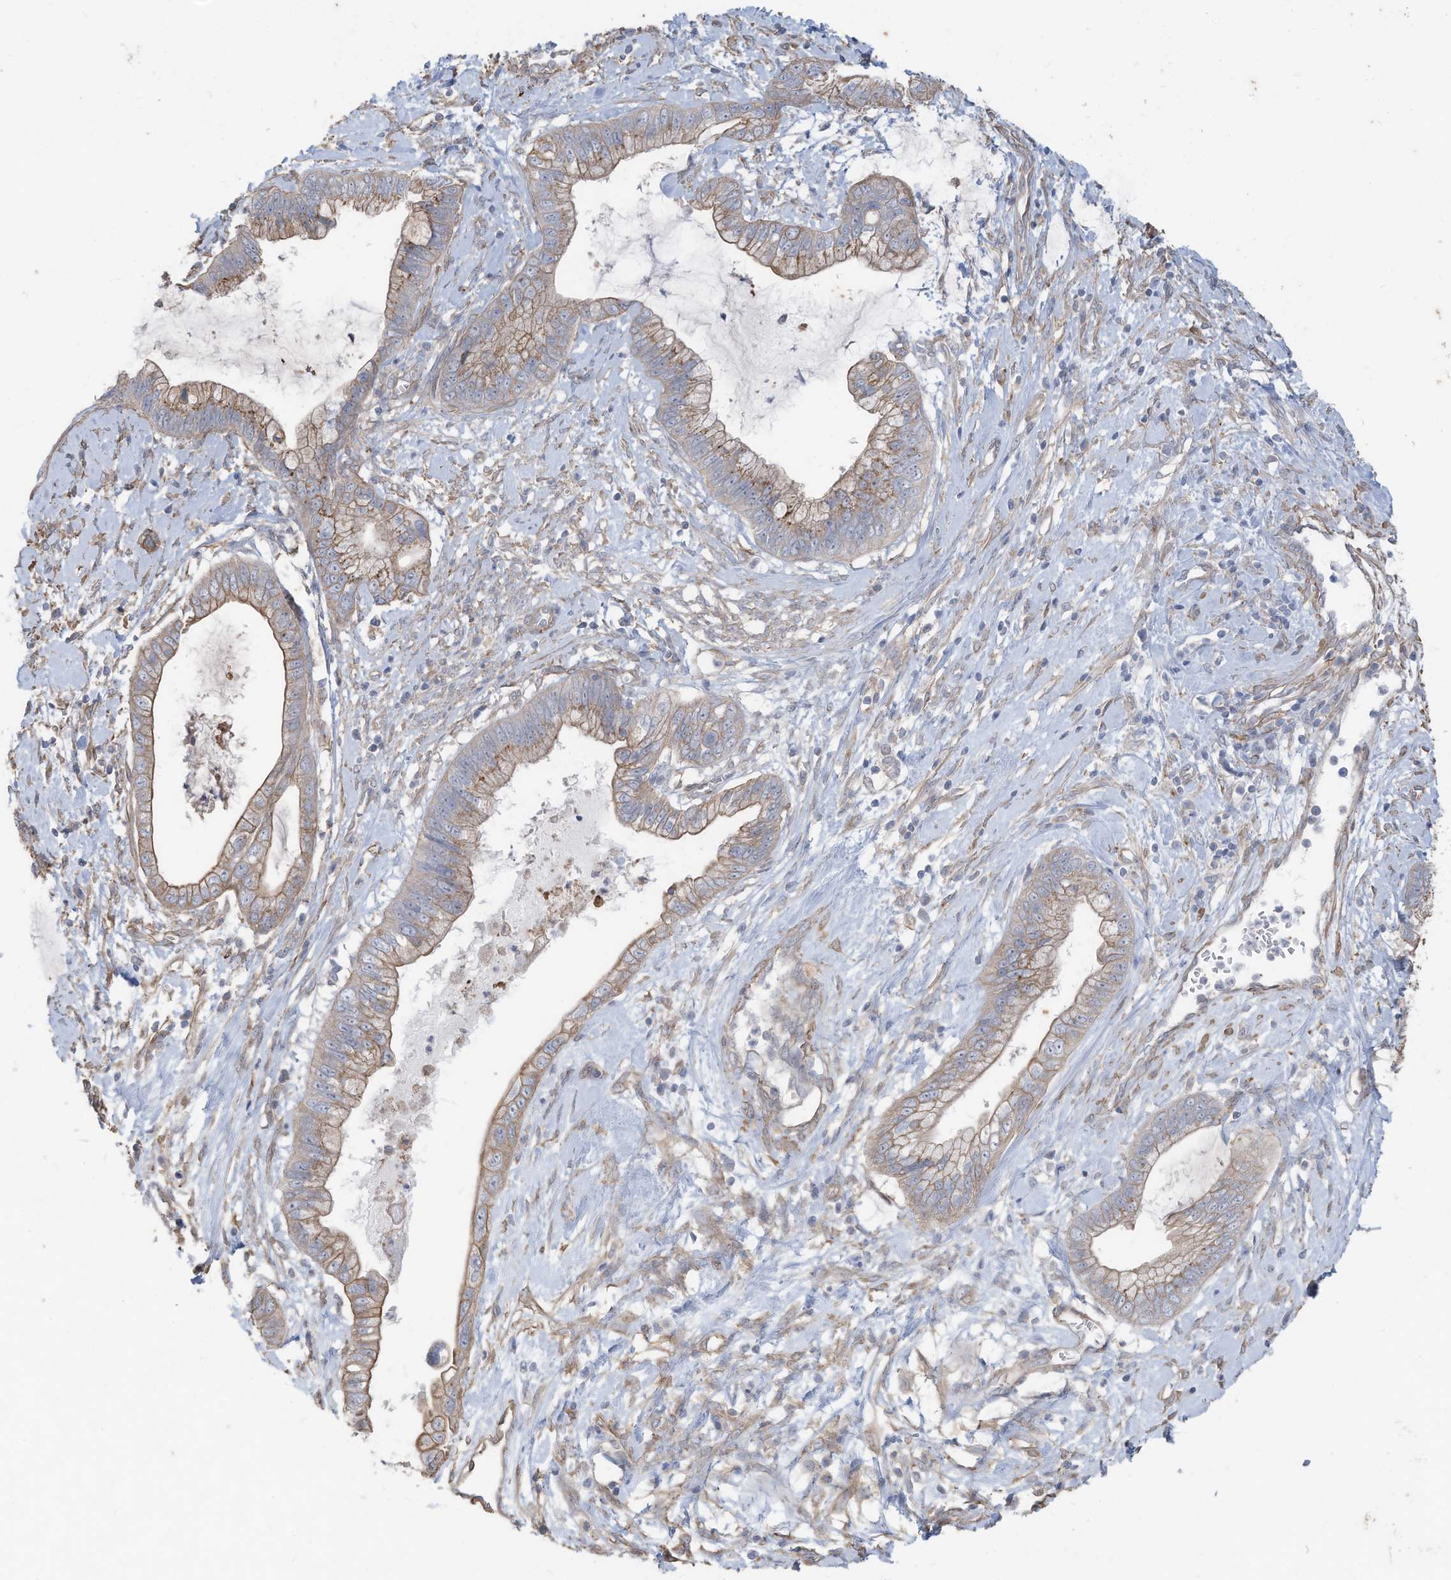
{"staining": {"intensity": "weak", "quantity": ">75%", "location": "cytoplasmic/membranous"}, "tissue": "cervical cancer", "cell_type": "Tumor cells", "image_type": "cancer", "snomed": [{"axis": "morphology", "description": "Adenocarcinoma, NOS"}, {"axis": "topography", "description": "Cervix"}], "caption": "Protein staining of cervical adenocarcinoma tissue exhibits weak cytoplasmic/membranous positivity in about >75% of tumor cells. The staining is performed using DAB brown chromogen to label protein expression. The nuclei are counter-stained blue using hematoxylin.", "gene": "SLC17A7", "patient": {"sex": "female", "age": 44}}